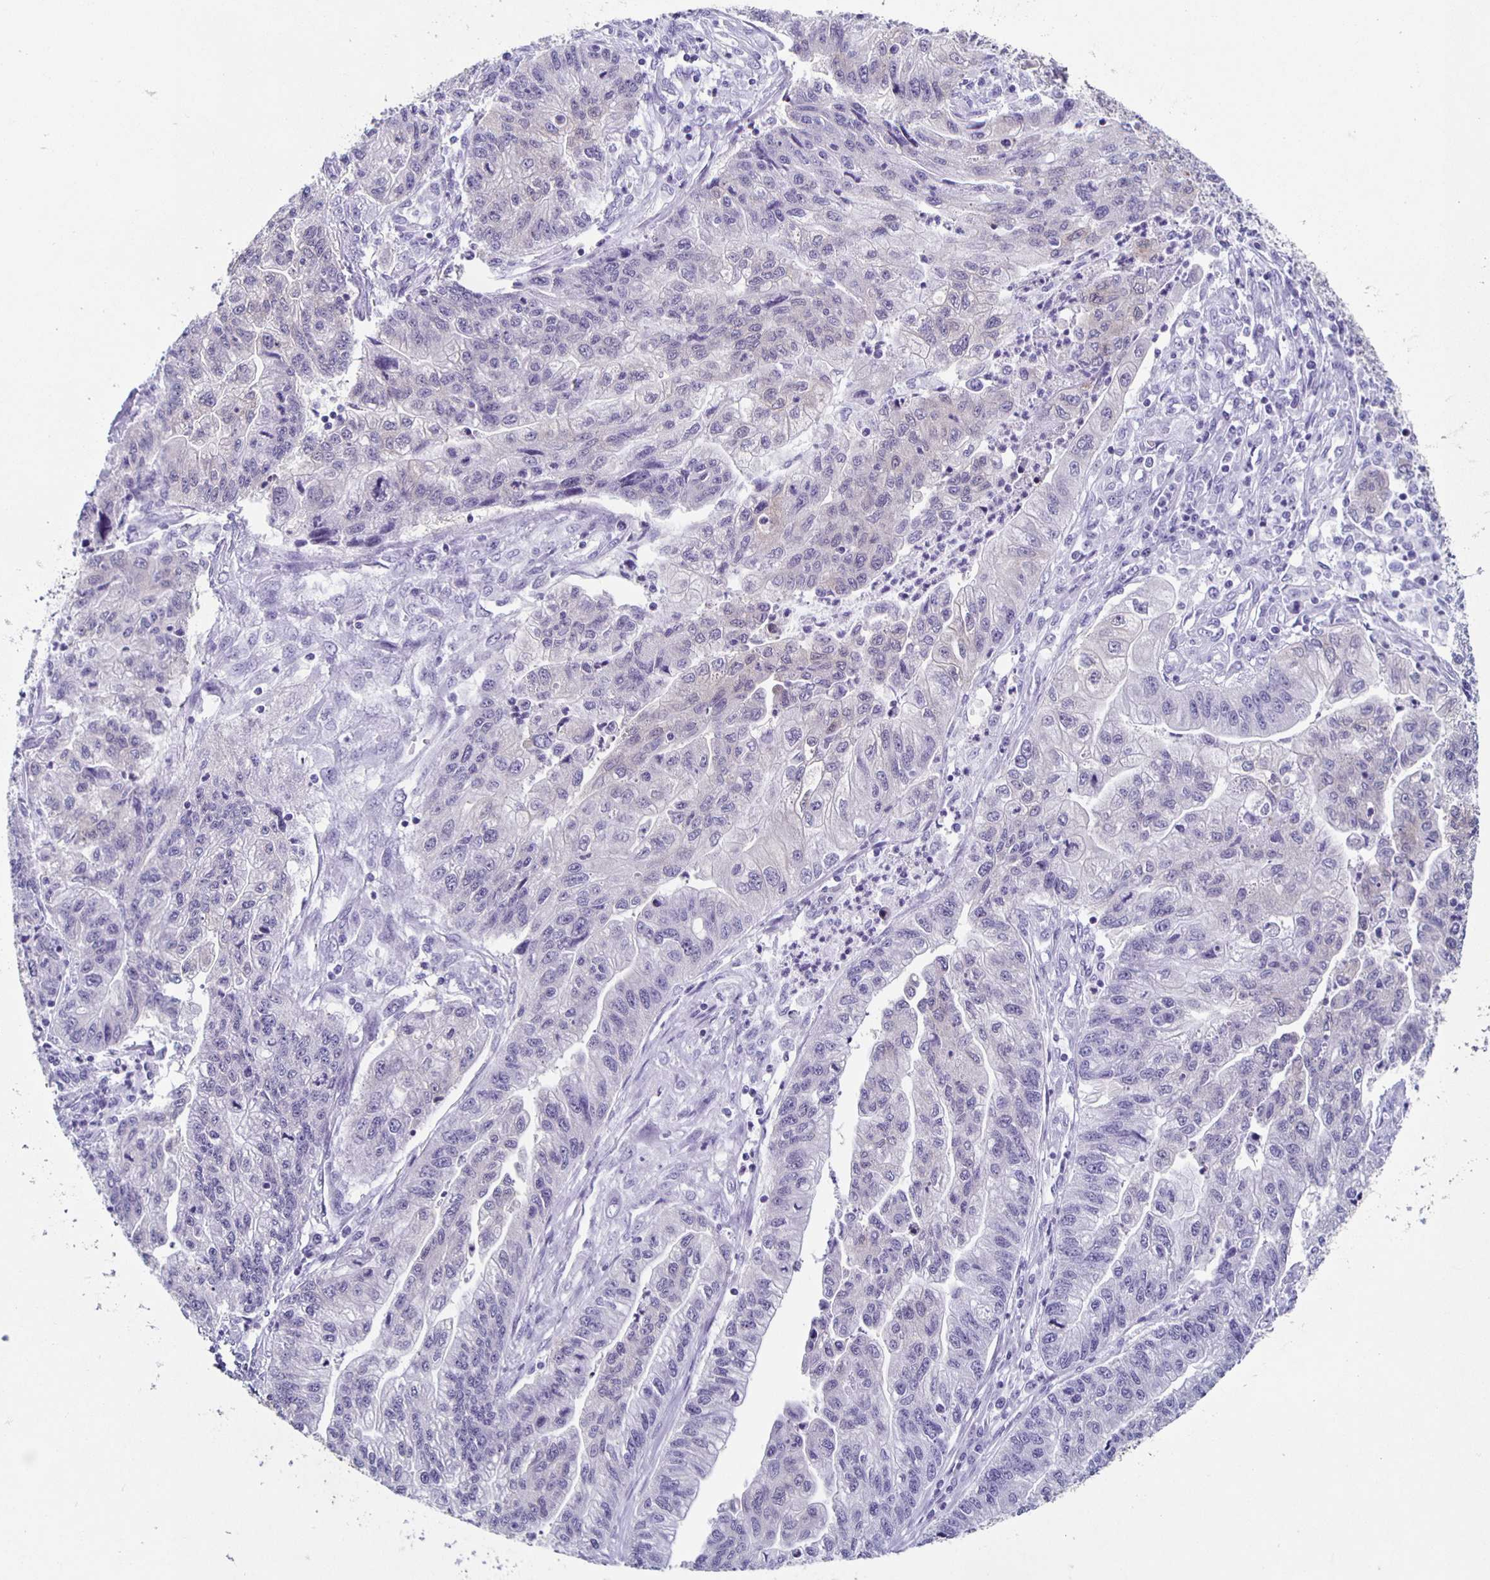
{"staining": {"intensity": "negative", "quantity": "none", "location": "none"}, "tissue": "stomach cancer", "cell_type": "Tumor cells", "image_type": "cancer", "snomed": [{"axis": "morphology", "description": "Adenocarcinoma, NOS"}, {"axis": "topography", "description": "Stomach"}], "caption": "DAB immunohistochemical staining of adenocarcinoma (stomach) shows no significant positivity in tumor cells.", "gene": "TPPP", "patient": {"sex": "male", "age": 83}}